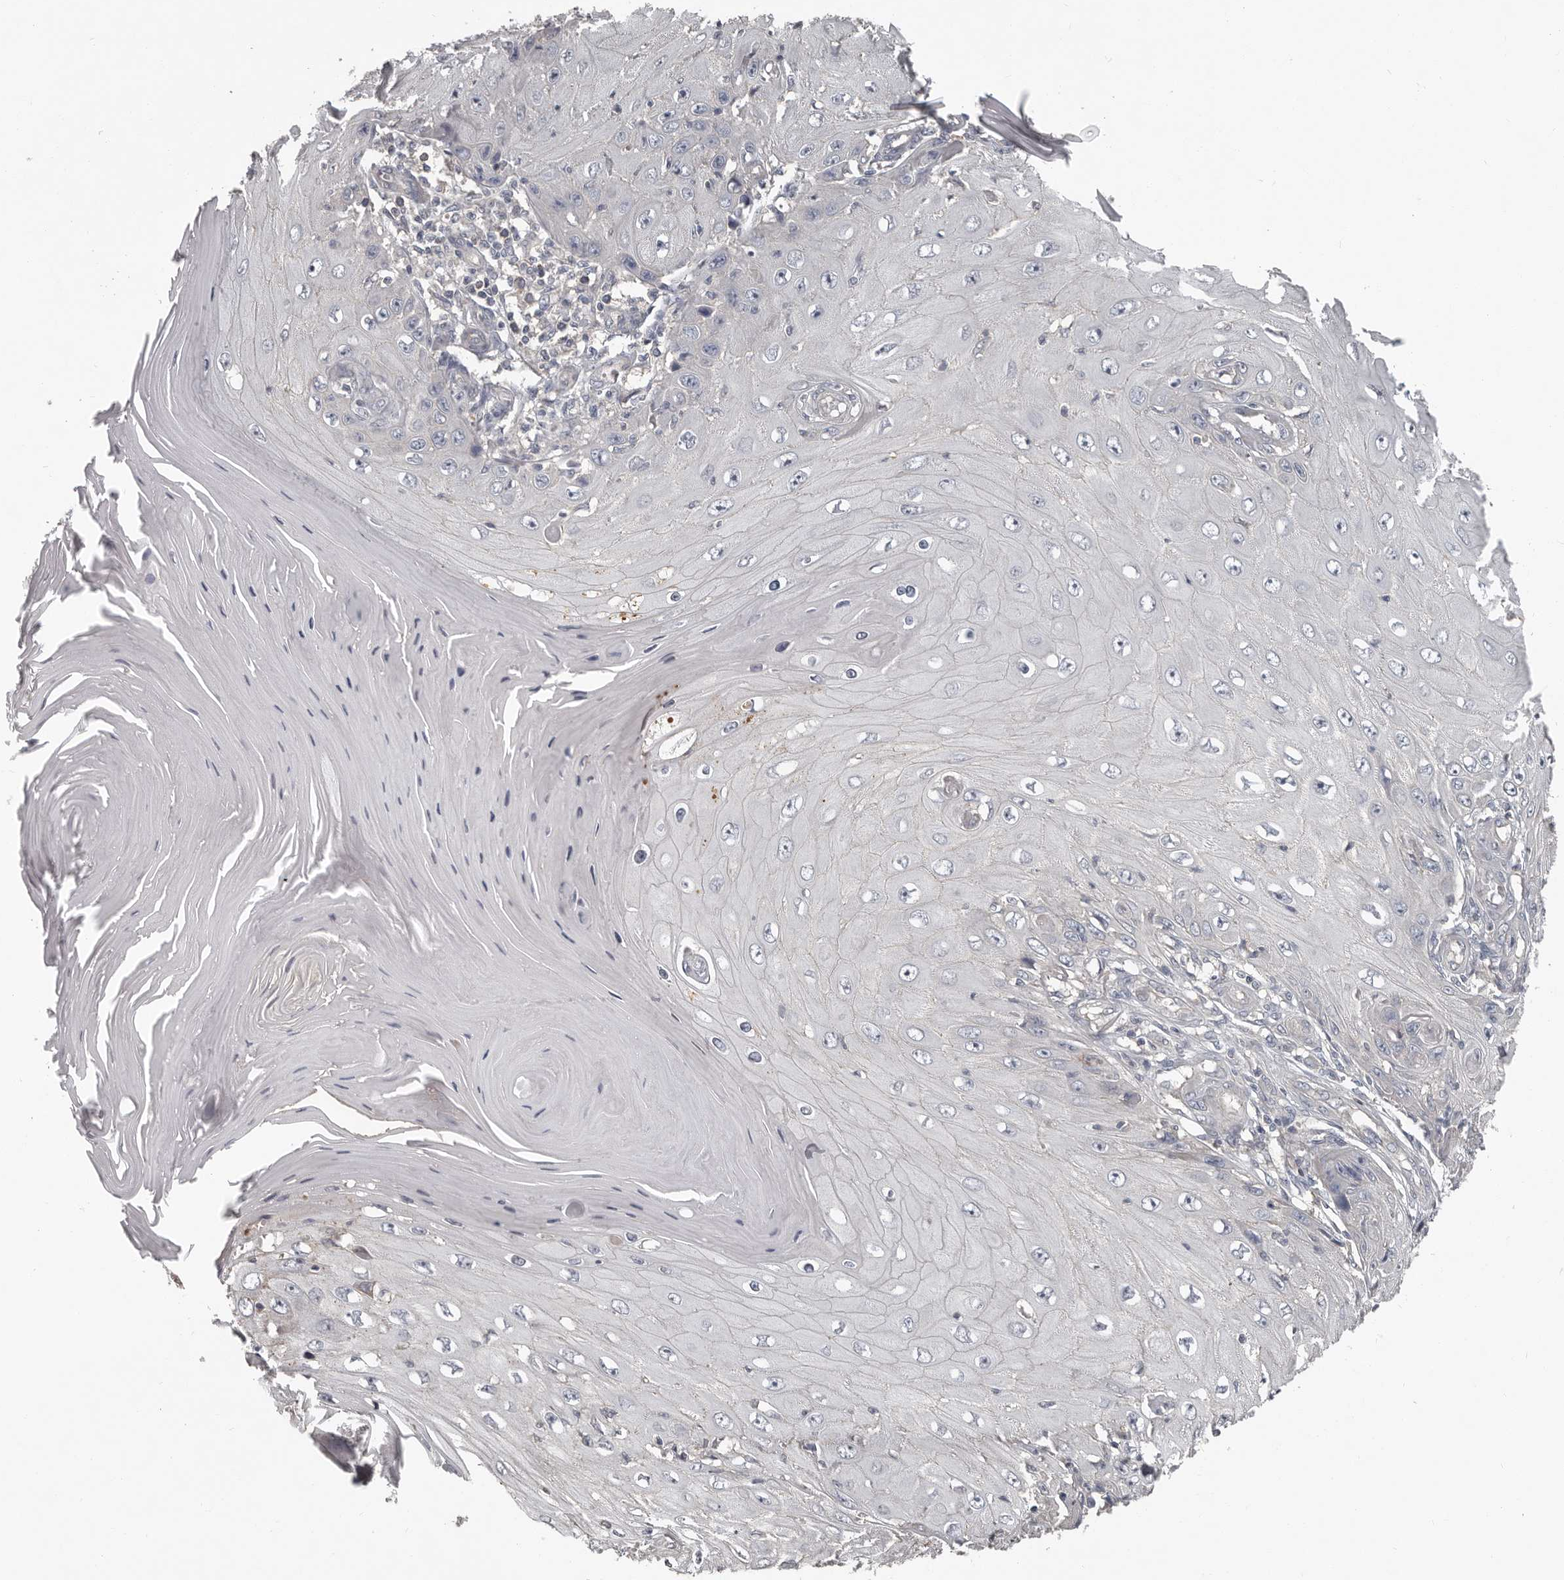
{"staining": {"intensity": "negative", "quantity": "none", "location": "none"}, "tissue": "skin cancer", "cell_type": "Tumor cells", "image_type": "cancer", "snomed": [{"axis": "morphology", "description": "Squamous cell carcinoma, NOS"}, {"axis": "topography", "description": "Skin"}], "caption": "This photomicrograph is of skin squamous cell carcinoma stained with IHC to label a protein in brown with the nuclei are counter-stained blue. There is no positivity in tumor cells. (DAB (3,3'-diaminobenzidine) immunohistochemistry, high magnification).", "gene": "CA6", "patient": {"sex": "female", "age": 73}}